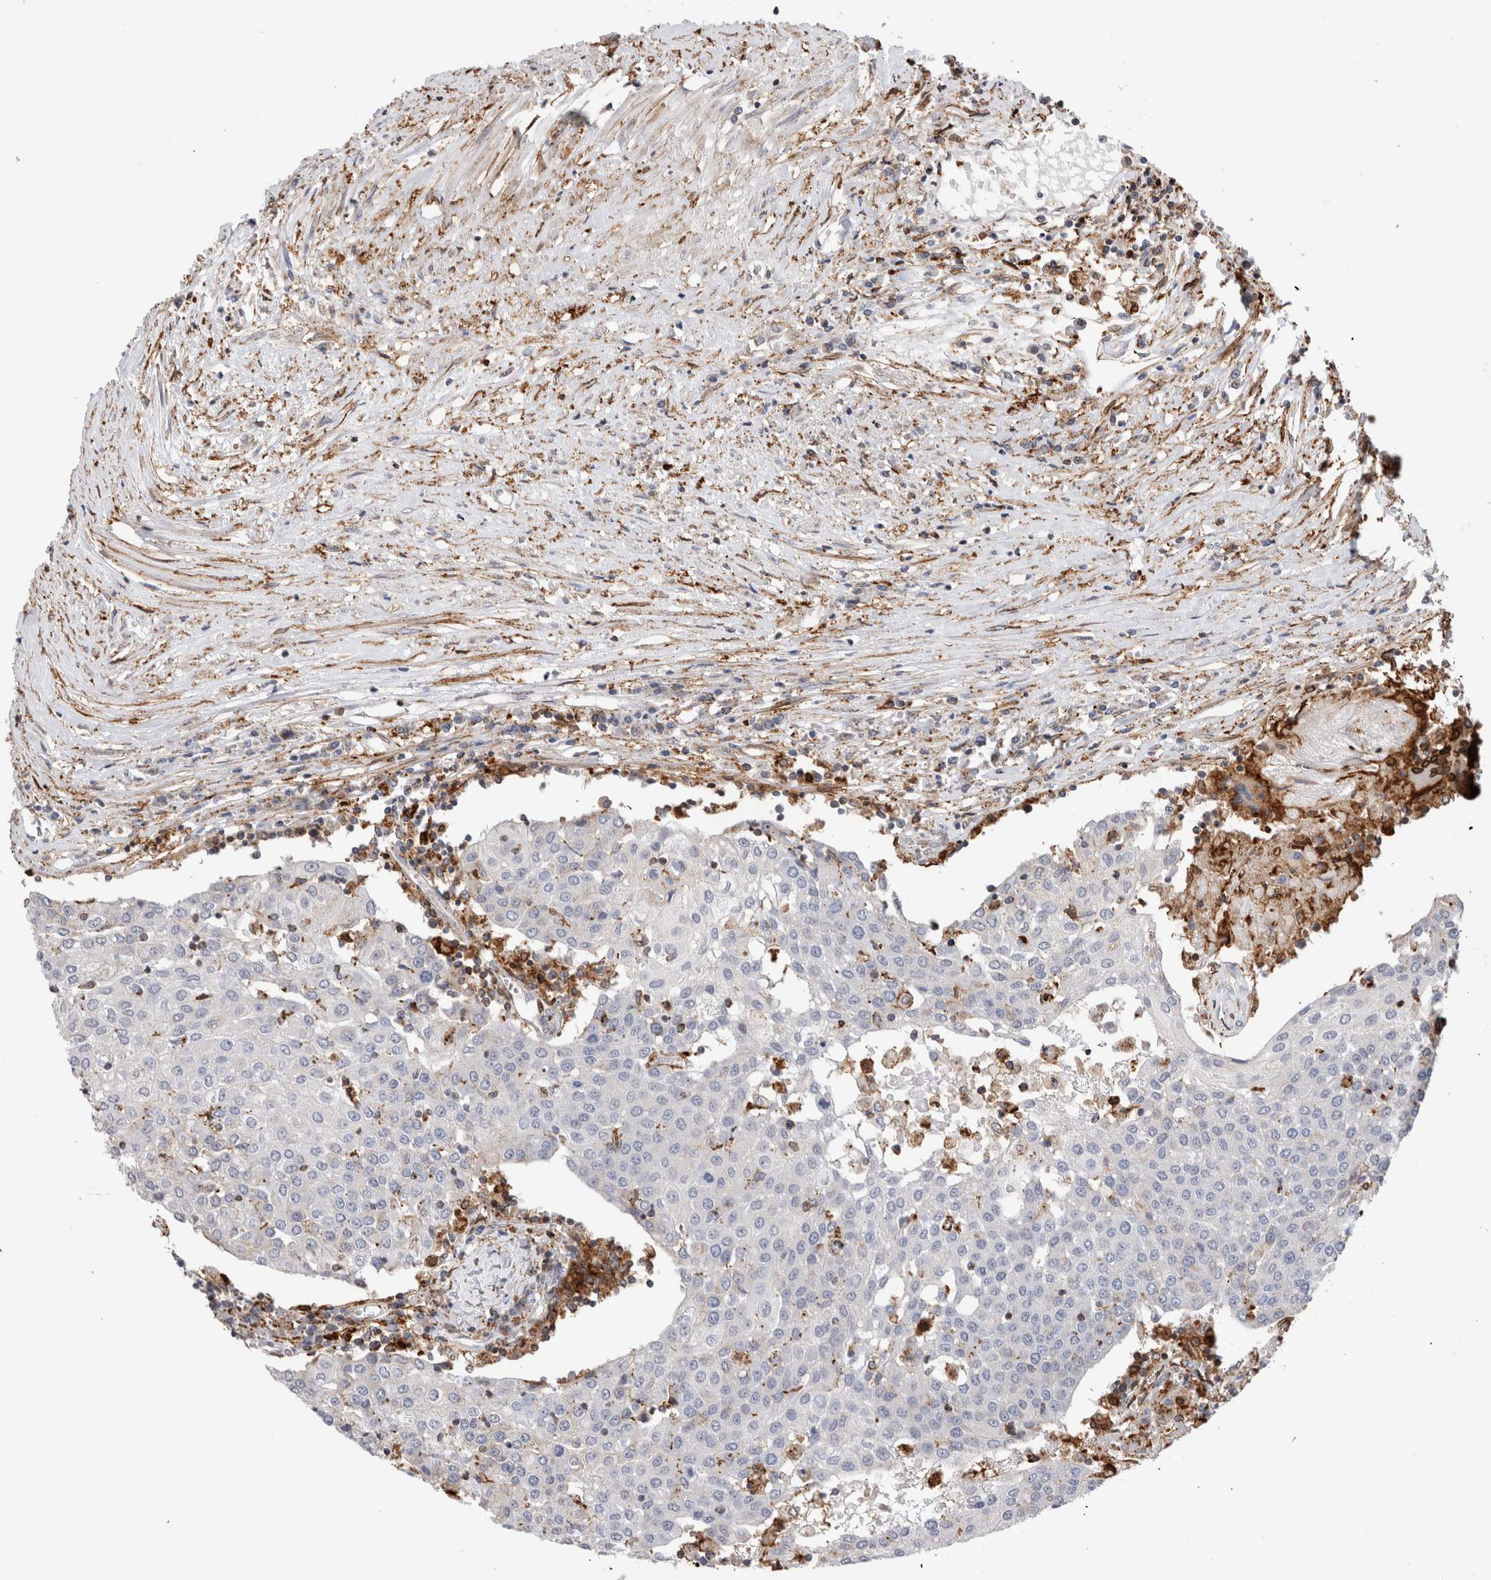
{"staining": {"intensity": "negative", "quantity": "none", "location": "none"}, "tissue": "urothelial cancer", "cell_type": "Tumor cells", "image_type": "cancer", "snomed": [{"axis": "morphology", "description": "Urothelial carcinoma, High grade"}, {"axis": "topography", "description": "Urinary bladder"}], "caption": "This is an immunohistochemistry (IHC) image of human urothelial carcinoma (high-grade). There is no staining in tumor cells.", "gene": "CCDC88B", "patient": {"sex": "female", "age": 85}}